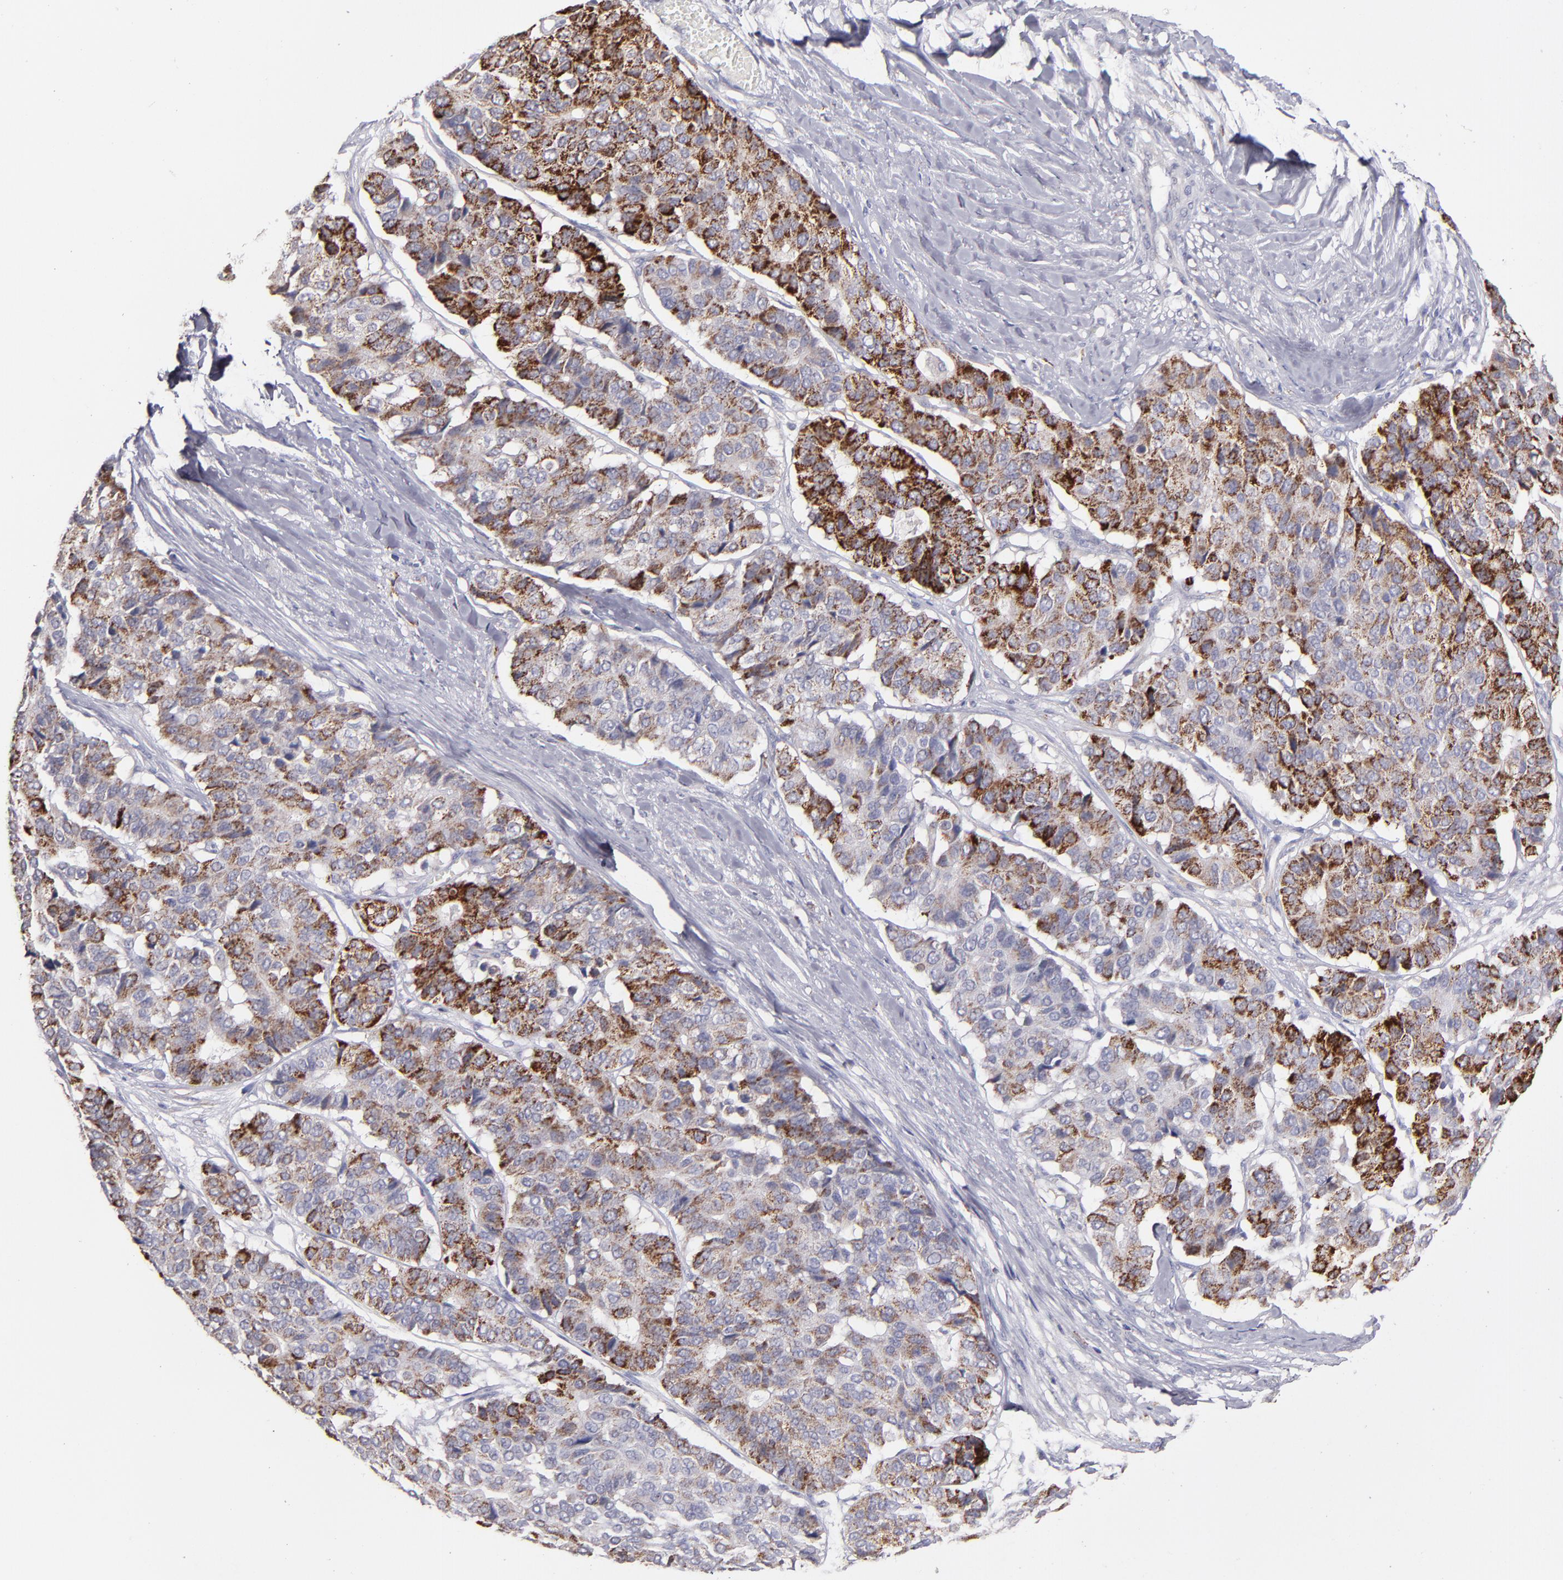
{"staining": {"intensity": "strong", "quantity": "25%-75%", "location": "cytoplasmic/membranous"}, "tissue": "pancreatic cancer", "cell_type": "Tumor cells", "image_type": "cancer", "snomed": [{"axis": "morphology", "description": "Adenocarcinoma, NOS"}, {"axis": "topography", "description": "Pancreas"}], "caption": "Immunohistochemistry (IHC) photomicrograph of pancreatic adenocarcinoma stained for a protein (brown), which shows high levels of strong cytoplasmic/membranous expression in approximately 25%-75% of tumor cells.", "gene": "GLDC", "patient": {"sex": "male", "age": 50}}